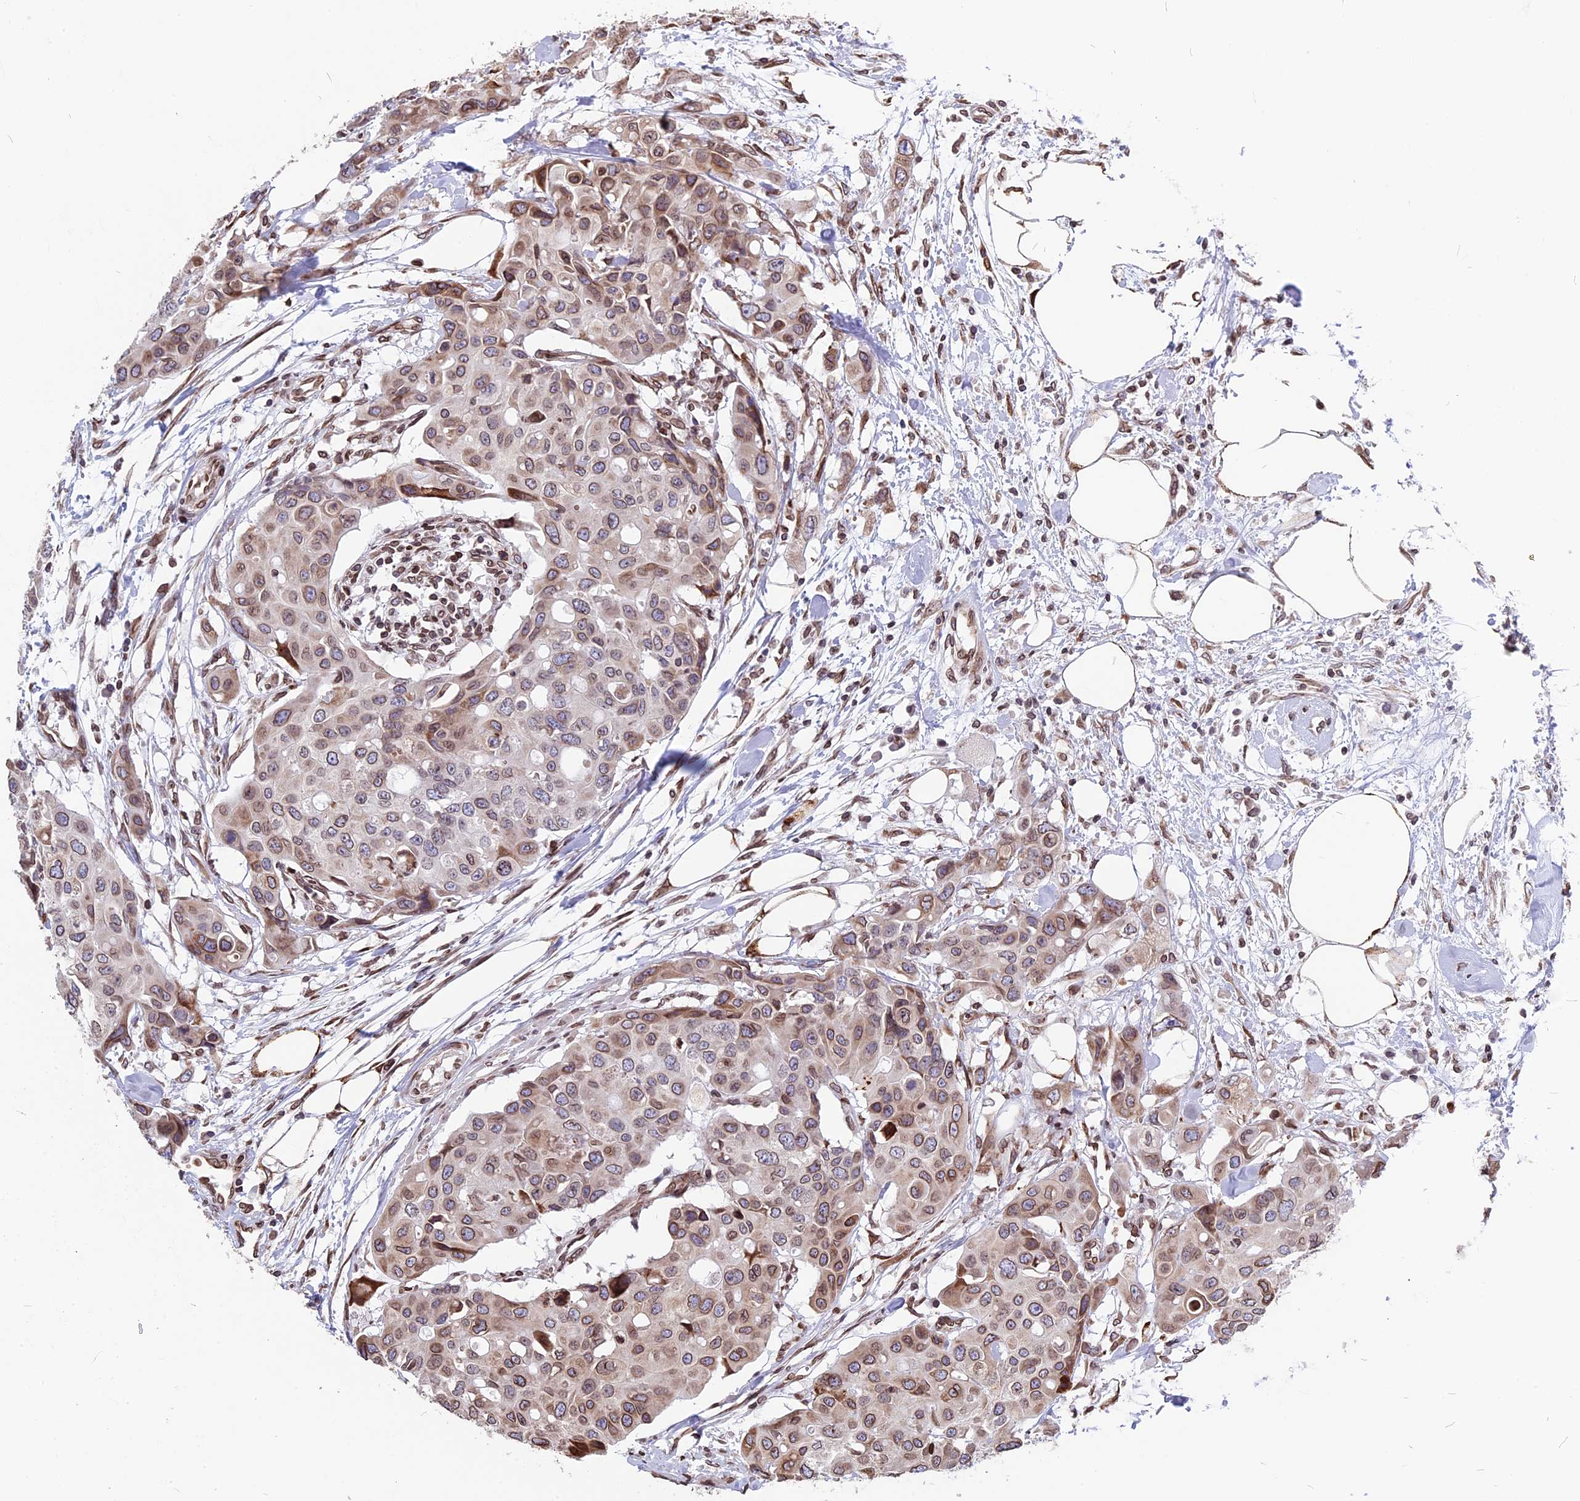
{"staining": {"intensity": "moderate", "quantity": ">75%", "location": "cytoplasmic/membranous,nuclear"}, "tissue": "colorectal cancer", "cell_type": "Tumor cells", "image_type": "cancer", "snomed": [{"axis": "morphology", "description": "Adenocarcinoma, NOS"}, {"axis": "topography", "description": "Colon"}], "caption": "The immunohistochemical stain labels moderate cytoplasmic/membranous and nuclear expression in tumor cells of colorectal cancer (adenocarcinoma) tissue. The protein of interest is shown in brown color, while the nuclei are stained blue.", "gene": "PTCHD4", "patient": {"sex": "male", "age": 77}}